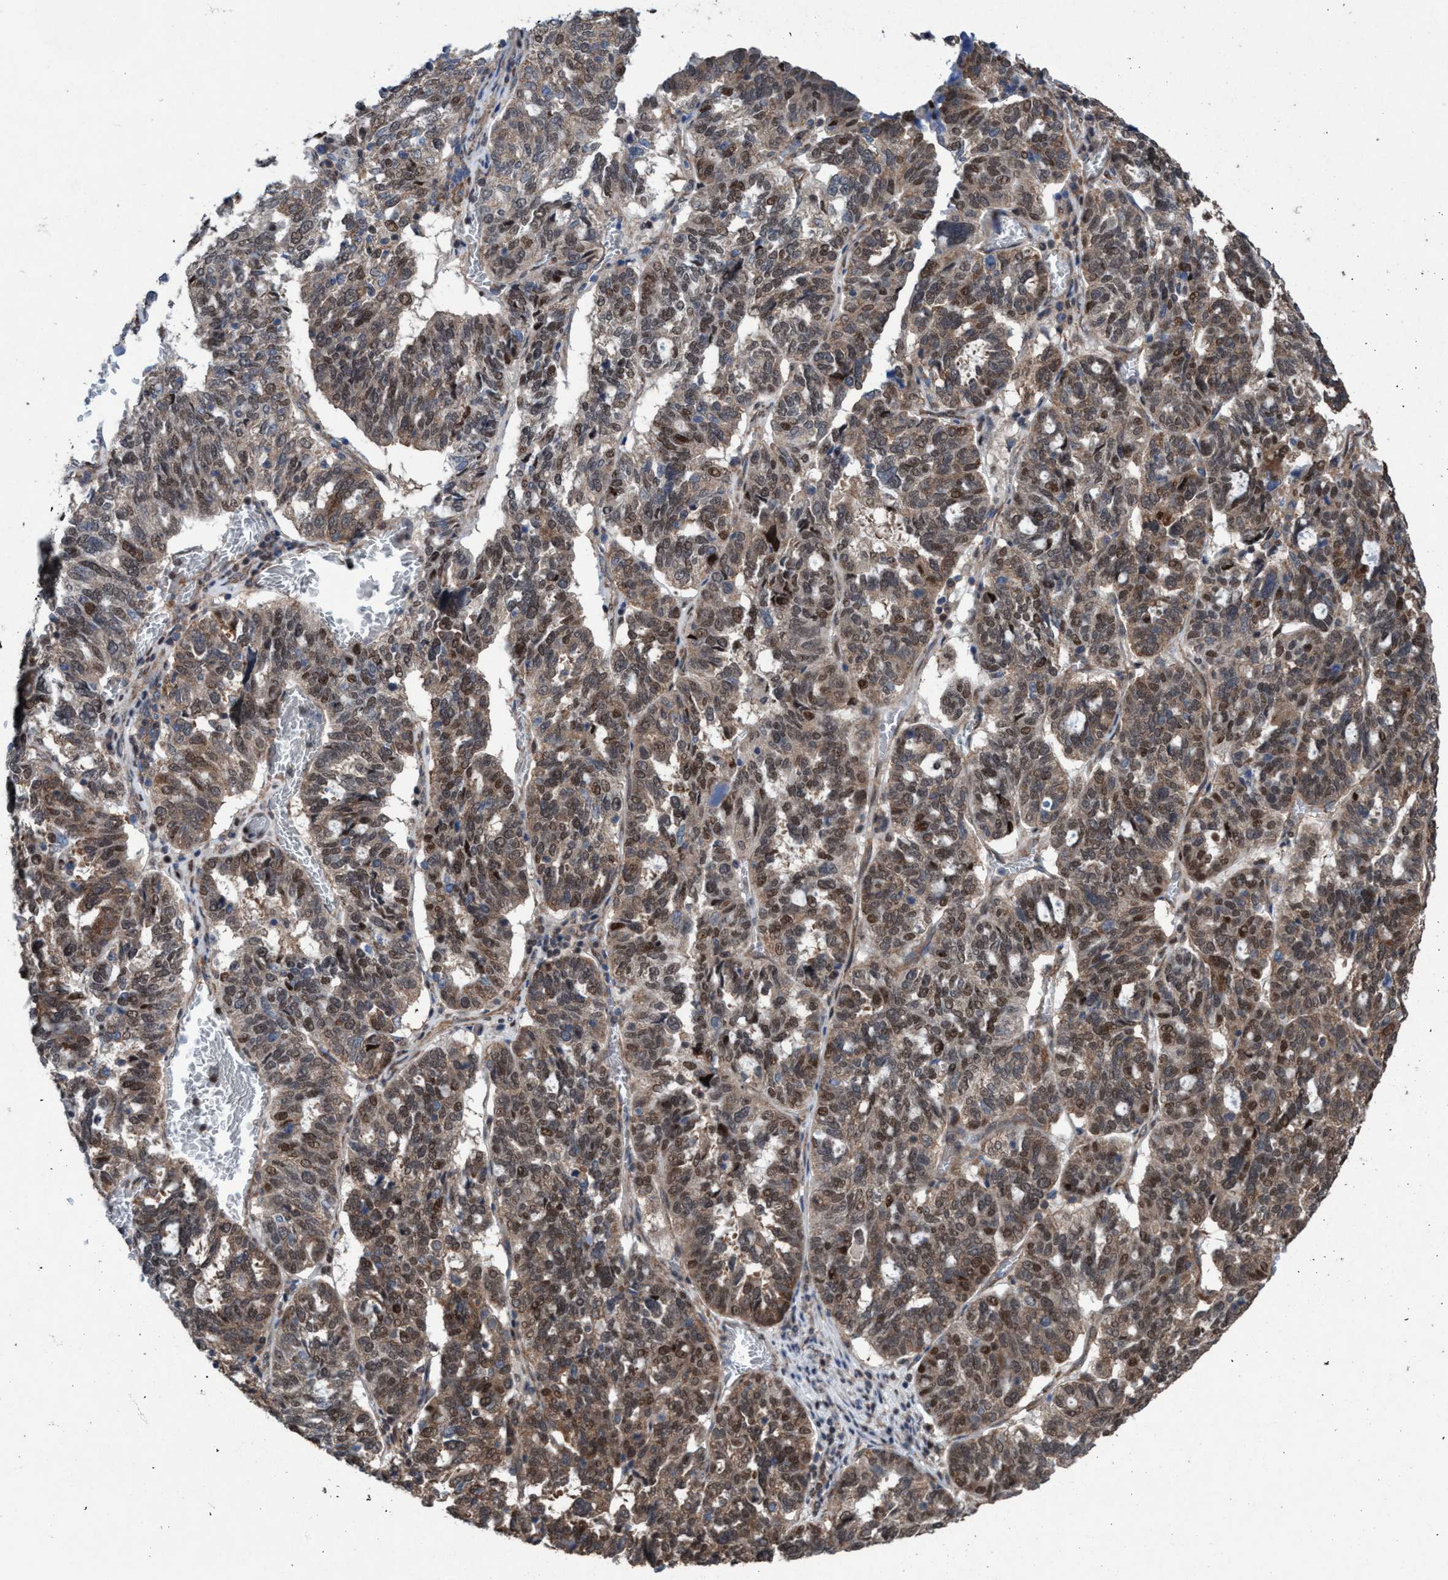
{"staining": {"intensity": "moderate", "quantity": ">75%", "location": "cytoplasmic/membranous,nuclear"}, "tissue": "ovarian cancer", "cell_type": "Tumor cells", "image_type": "cancer", "snomed": [{"axis": "morphology", "description": "Cystadenocarcinoma, serous, NOS"}, {"axis": "topography", "description": "Ovary"}], "caption": "Brown immunohistochemical staining in ovarian serous cystadenocarcinoma displays moderate cytoplasmic/membranous and nuclear expression in about >75% of tumor cells. The staining was performed using DAB, with brown indicating positive protein expression. Nuclei are stained blue with hematoxylin.", "gene": "METAP2", "patient": {"sex": "female", "age": 59}}